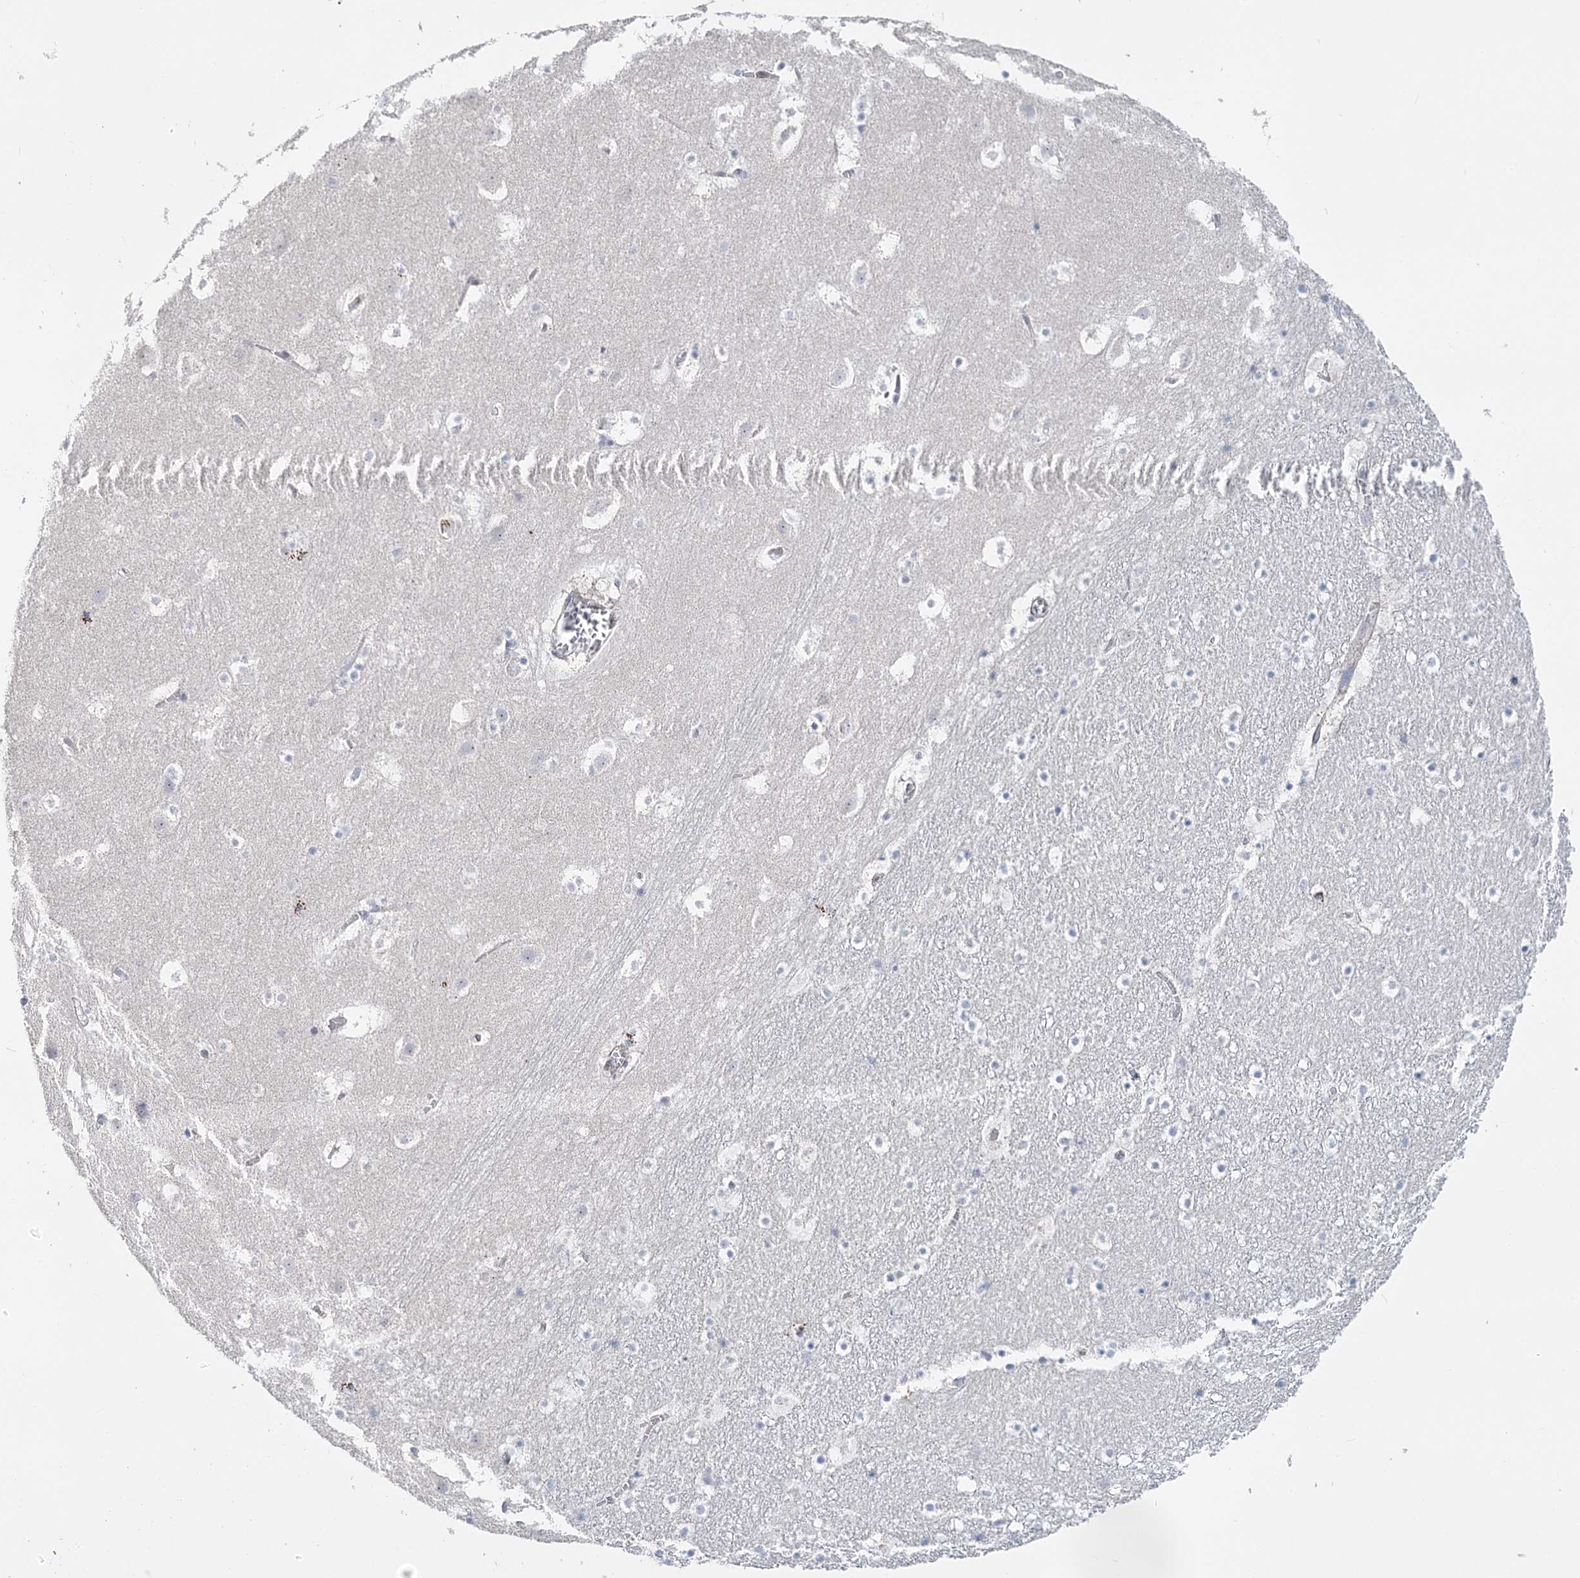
{"staining": {"intensity": "negative", "quantity": "none", "location": "none"}, "tissue": "caudate", "cell_type": "Glial cells", "image_type": "normal", "snomed": [{"axis": "morphology", "description": "Normal tissue, NOS"}, {"axis": "topography", "description": "Lateral ventricle wall"}], "caption": "The micrograph reveals no staining of glial cells in benign caudate. (DAB (3,3'-diaminobenzidine) immunohistochemistry visualized using brightfield microscopy, high magnification).", "gene": "ANO1", "patient": {"sex": "male", "age": 45}}